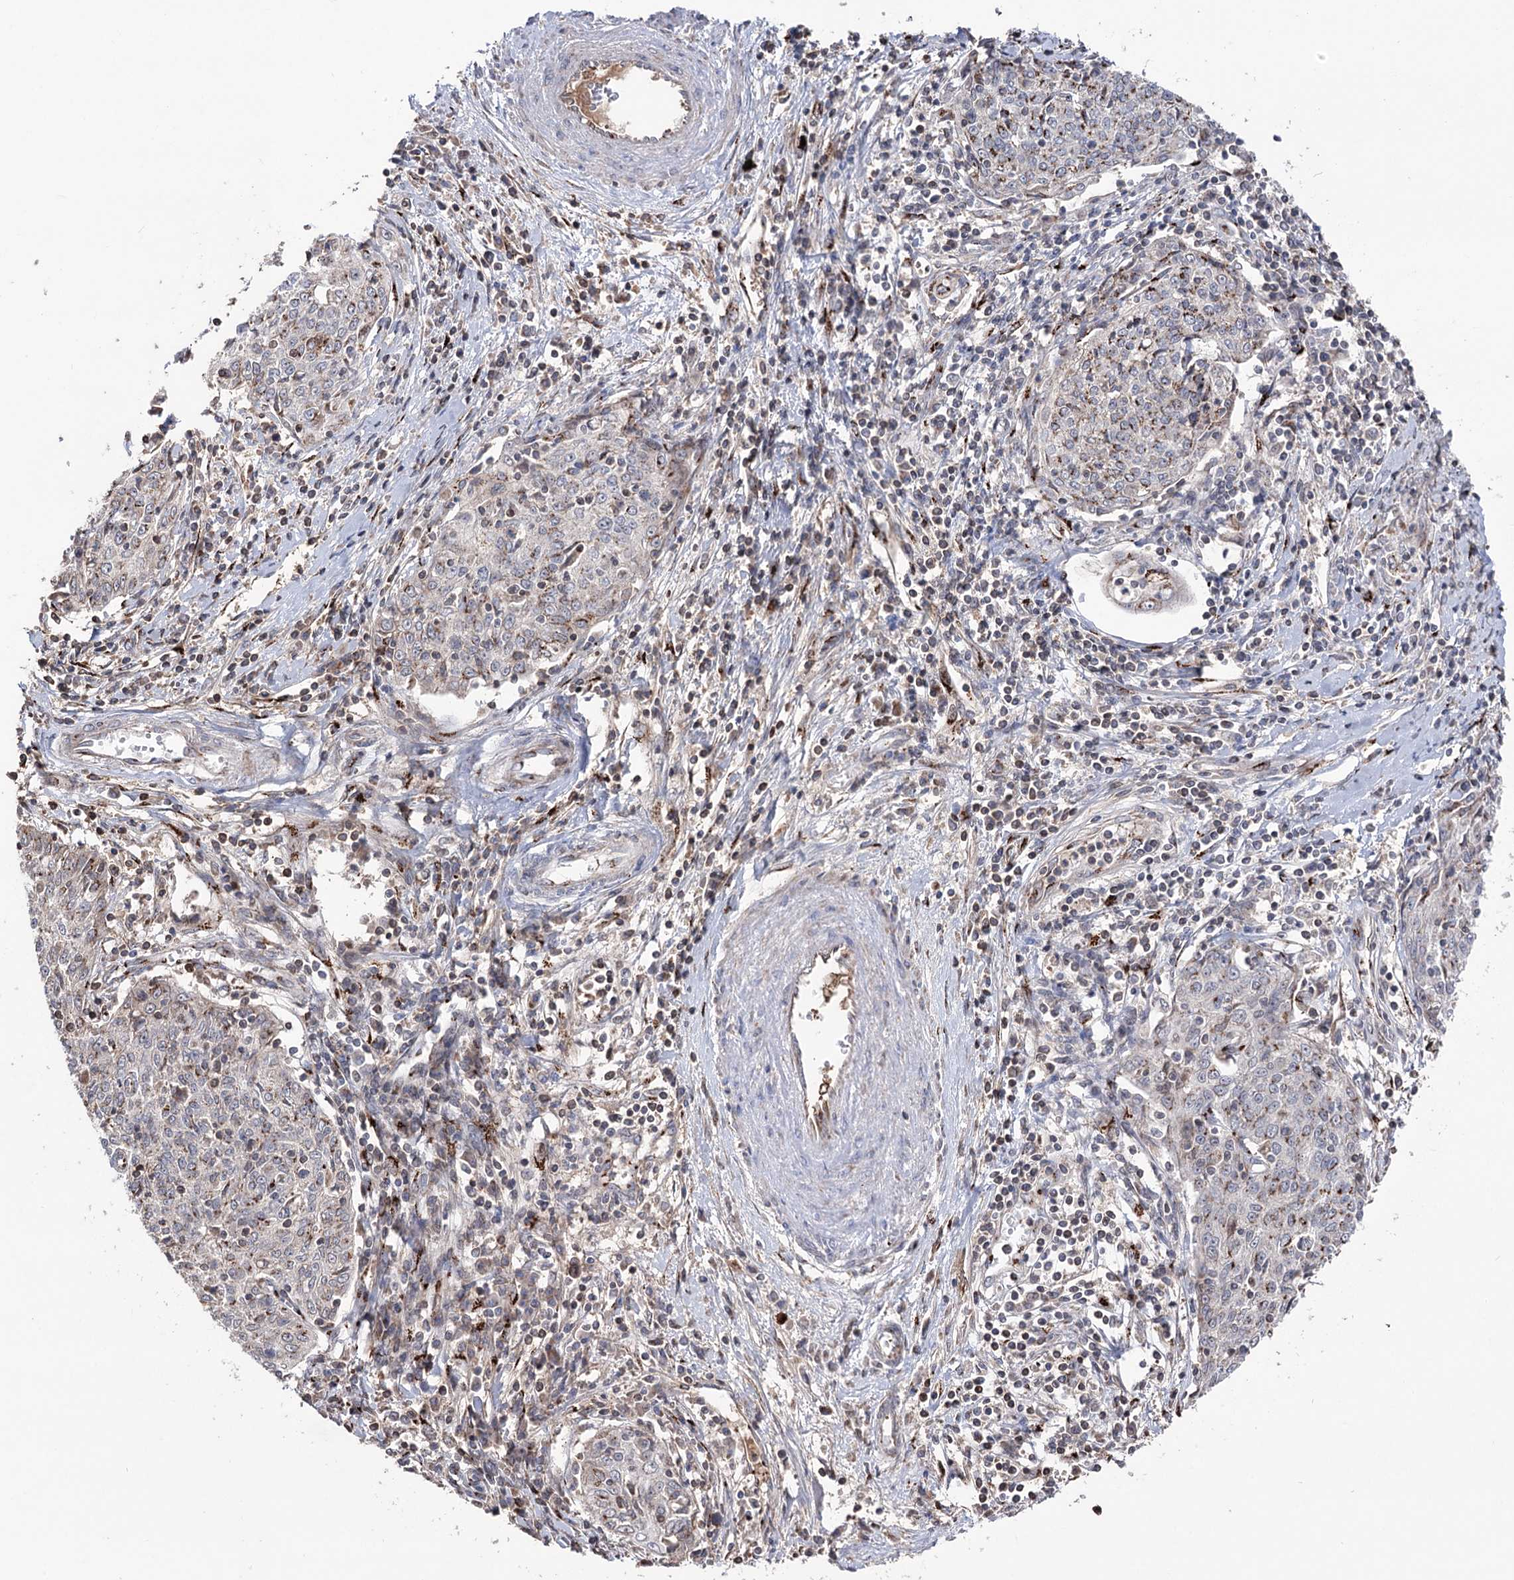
{"staining": {"intensity": "moderate", "quantity": "25%-75%", "location": "cytoplasmic/membranous"}, "tissue": "cervical cancer", "cell_type": "Tumor cells", "image_type": "cancer", "snomed": [{"axis": "morphology", "description": "Squamous cell carcinoma, NOS"}, {"axis": "topography", "description": "Cervix"}], "caption": "IHC image of human cervical squamous cell carcinoma stained for a protein (brown), which reveals medium levels of moderate cytoplasmic/membranous positivity in about 25%-75% of tumor cells.", "gene": "ARHGAP20", "patient": {"sex": "female", "age": 48}}